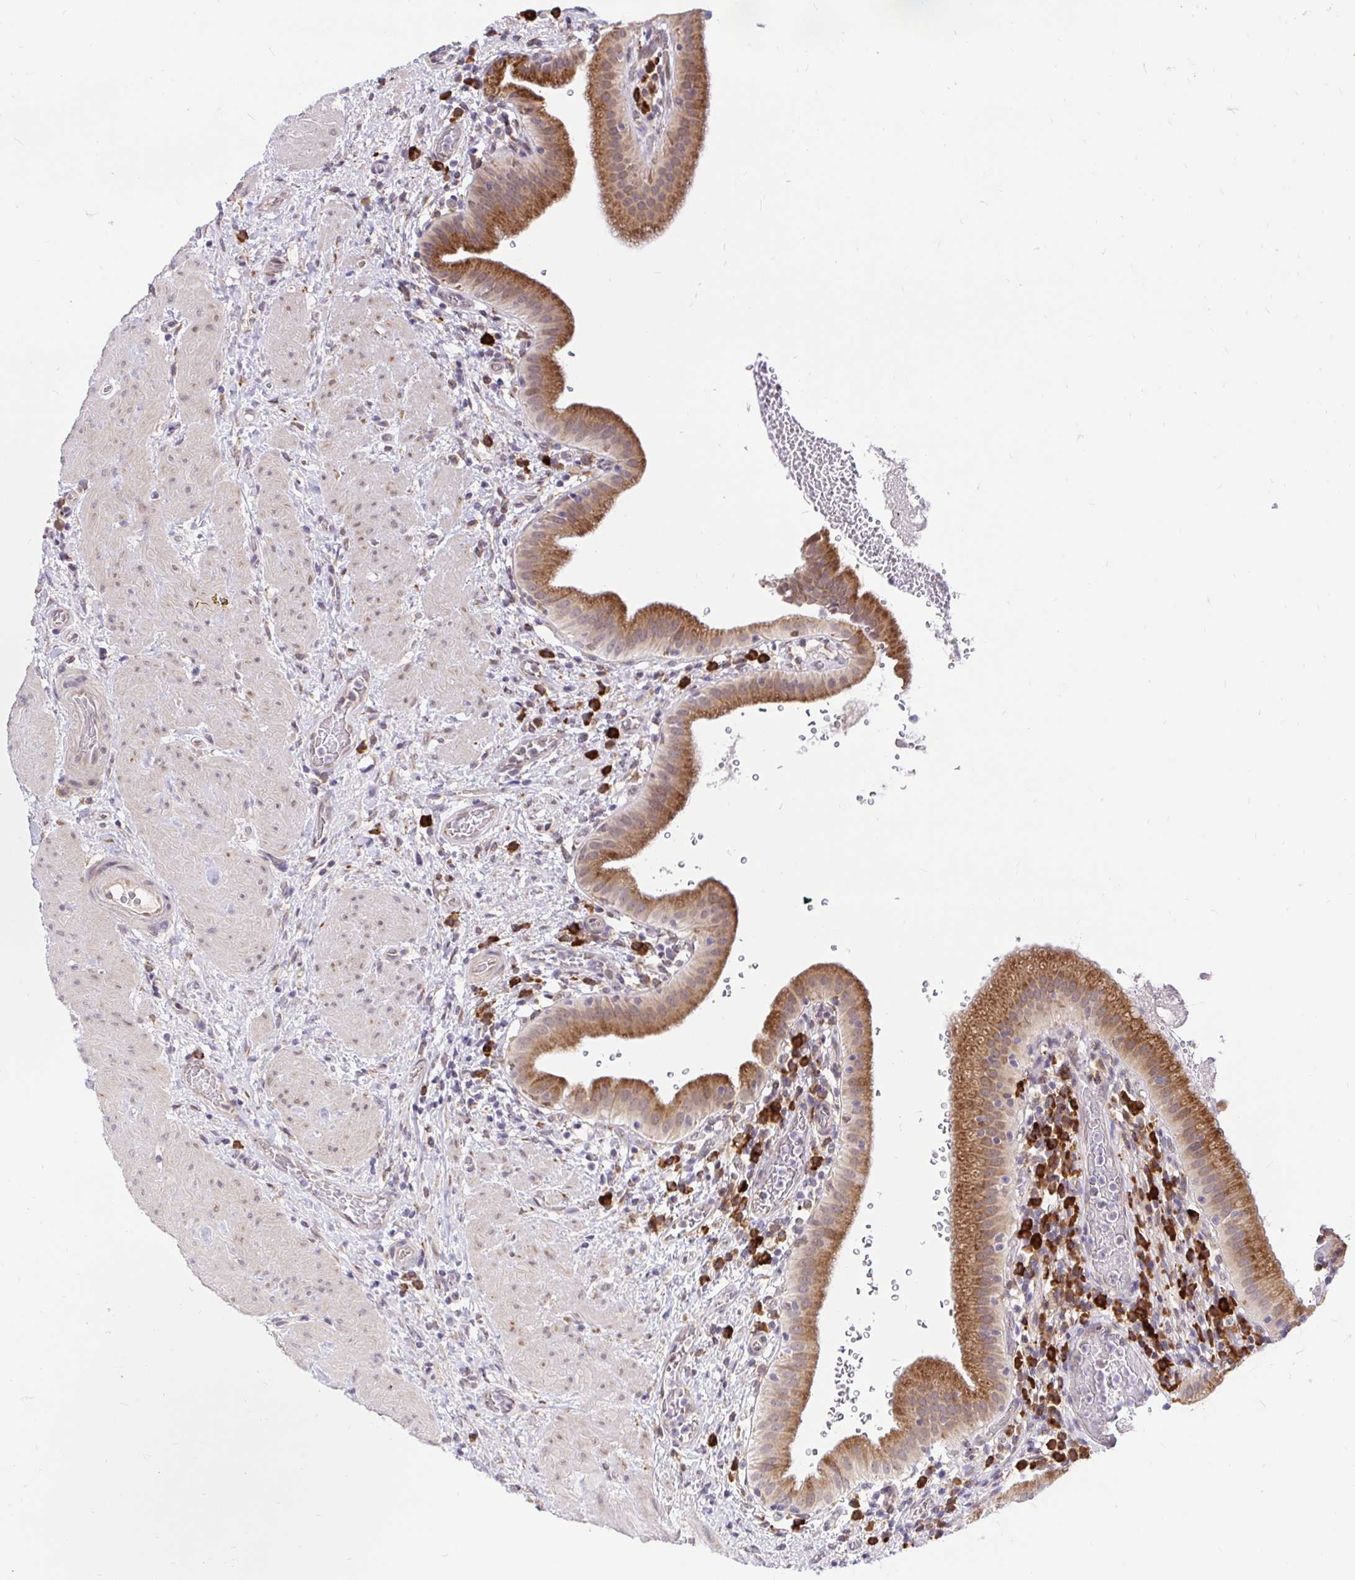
{"staining": {"intensity": "moderate", "quantity": ">75%", "location": "cytoplasmic/membranous,nuclear"}, "tissue": "gallbladder", "cell_type": "Glandular cells", "image_type": "normal", "snomed": [{"axis": "morphology", "description": "Normal tissue, NOS"}, {"axis": "topography", "description": "Gallbladder"}], "caption": "Immunohistochemistry micrograph of unremarkable human gallbladder stained for a protein (brown), which reveals medium levels of moderate cytoplasmic/membranous,nuclear staining in approximately >75% of glandular cells.", "gene": "NAALAD2", "patient": {"sex": "male", "age": 26}}